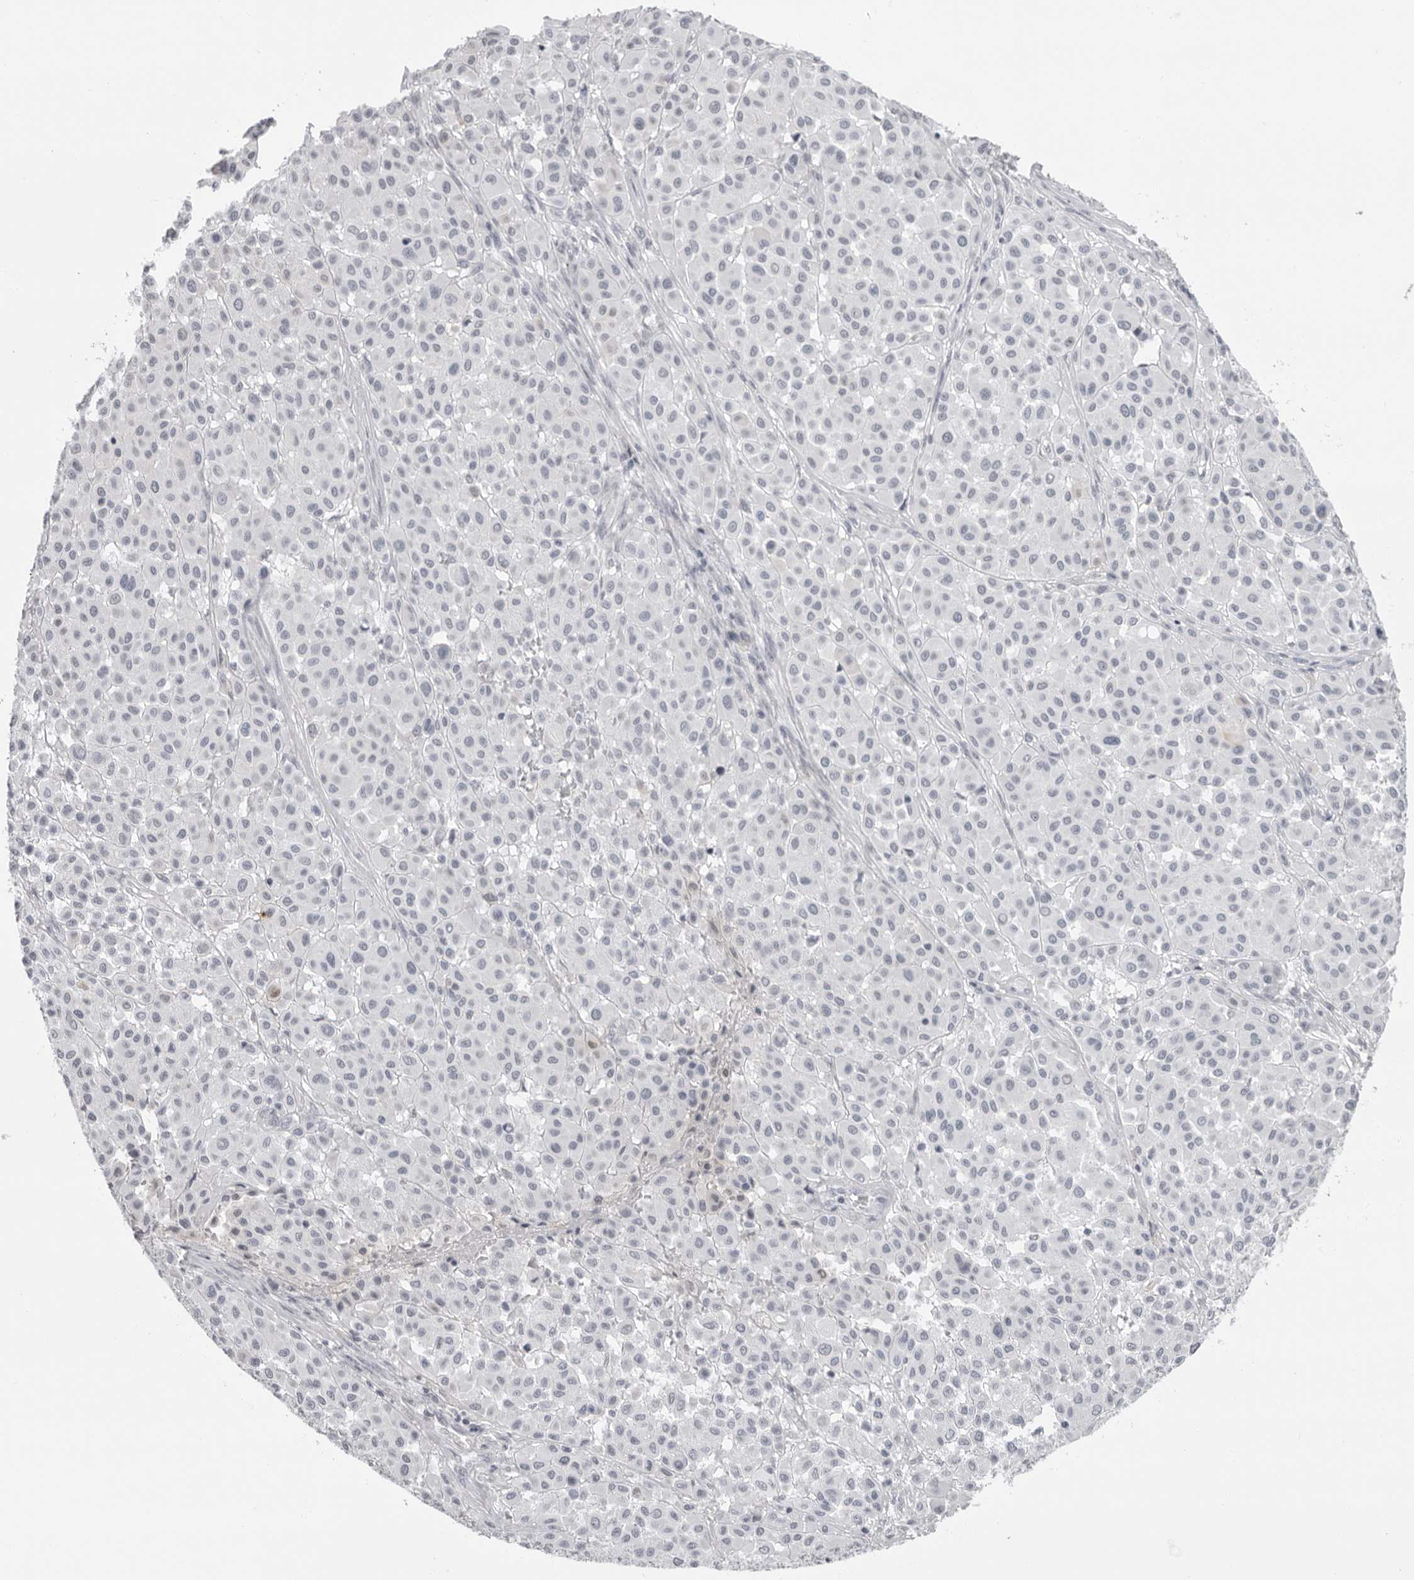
{"staining": {"intensity": "negative", "quantity": "none", "location": "none"}, "tissue": "melanoma", "cell_type": "Tumor cells", "image_type": "cancer", "snomed": [{"axis": "morphology", "description": "Malignant melanoma, Metastatic site"}, {"axis": "topography", "description": "Soft tissue"}], "caption": "Immunohistochemical staining of human malignant melanoma (metastatic site) reveals no significant positivity in tumor cells.", "gene": "SERPINF2", "patient": {"sex": "male", "age": 41}}